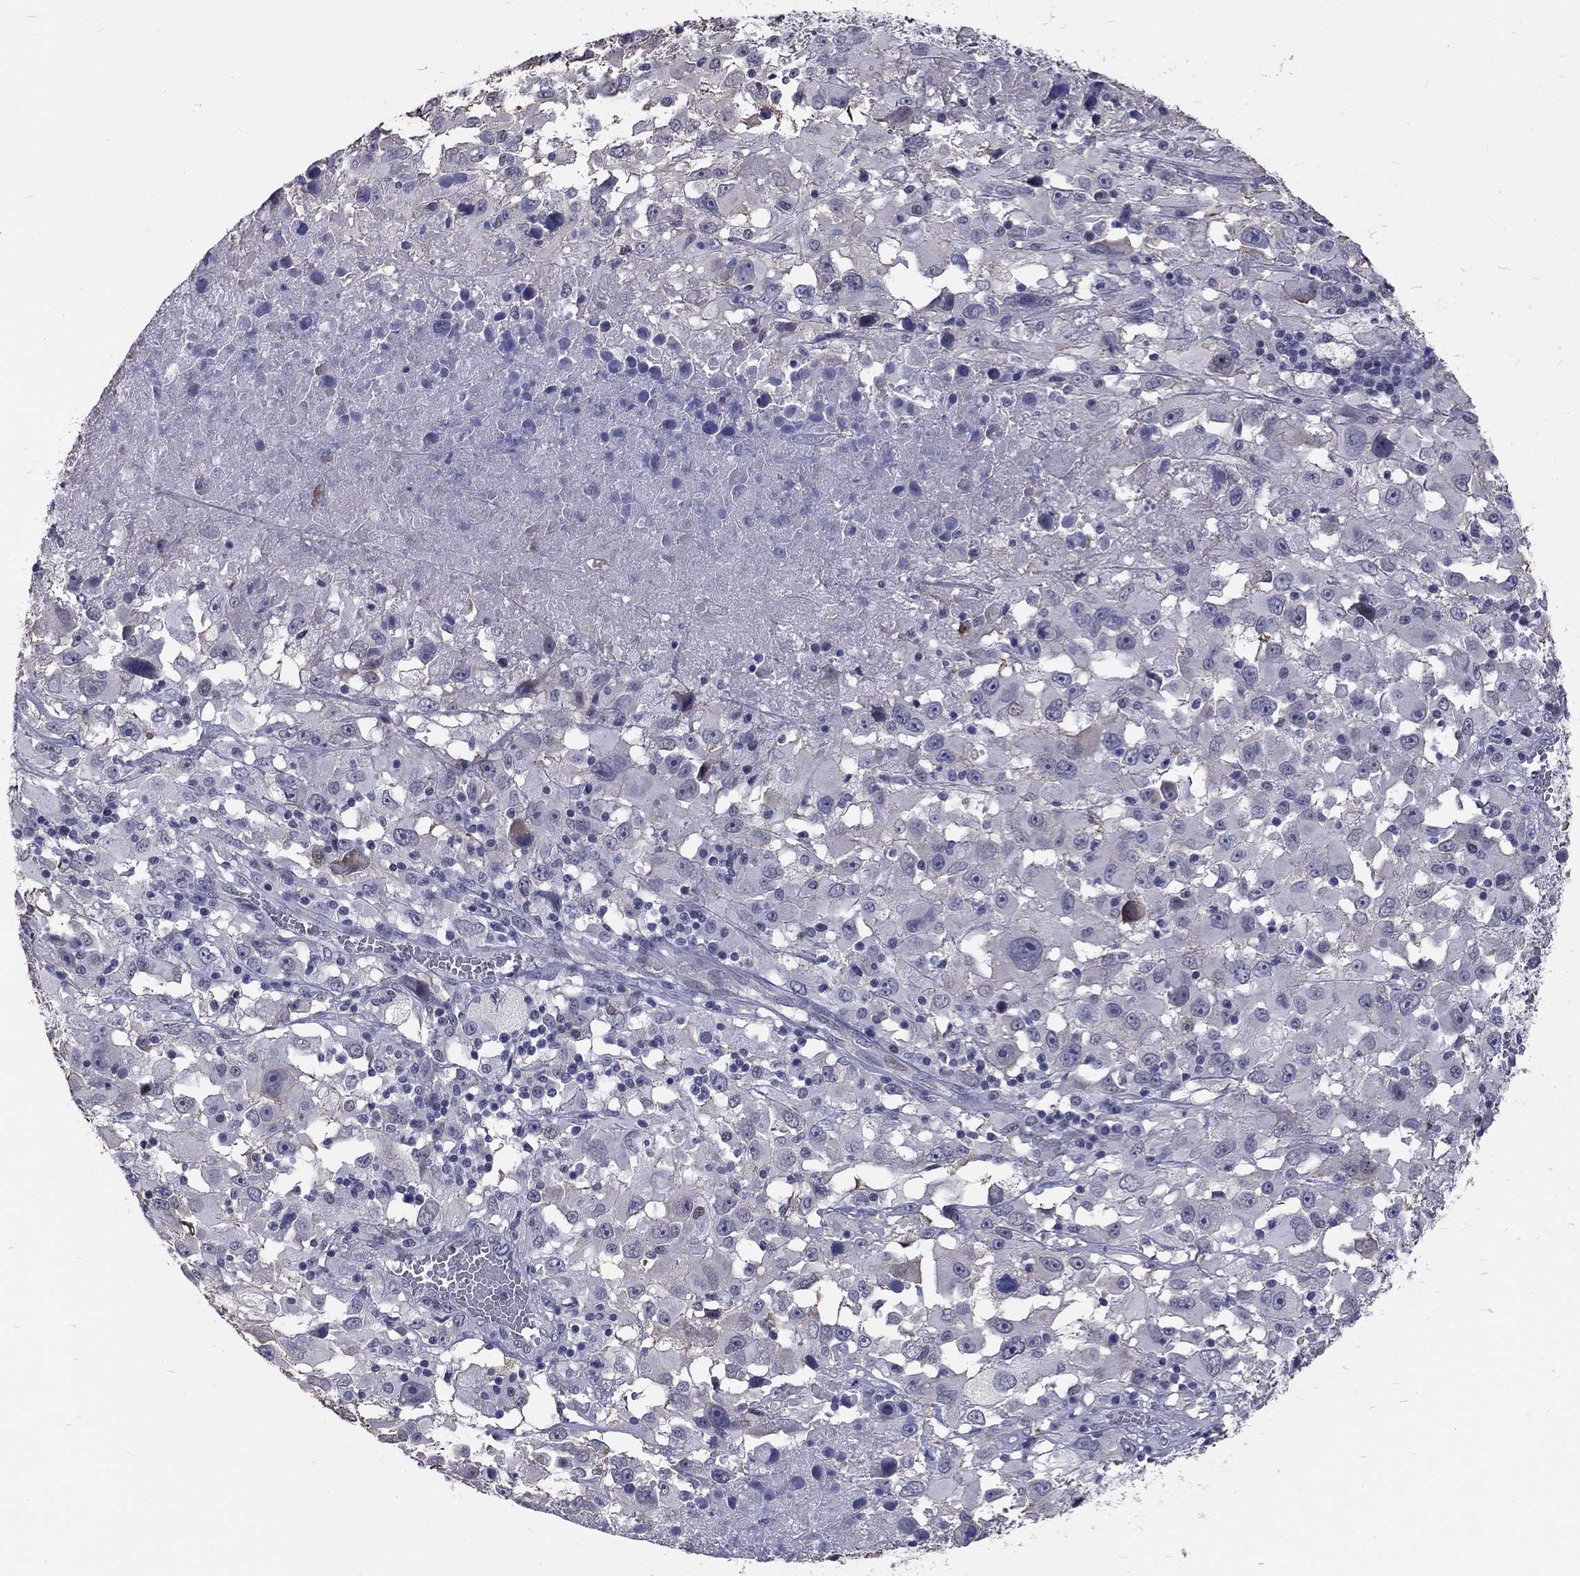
{"staining": {"intensity": "negative", "quantity": "none", "location": "none"}, "tissue": "melanoma", "cell_type": "Tumor cells", "image_type": "cancer", "snomed": [{"axis": "morphology", "description": "Malignant melanoma, Metastatic site"}, {"axis": "topography", "description": "Soft tissue"}], "caption": "Immunohistochemistry of human melanoma shows no positivity in tumor cells. (DAB immunohistochemistry, high magnification).", "gene": "GJB4", "patient": {"sex": "male", "age": 50}}